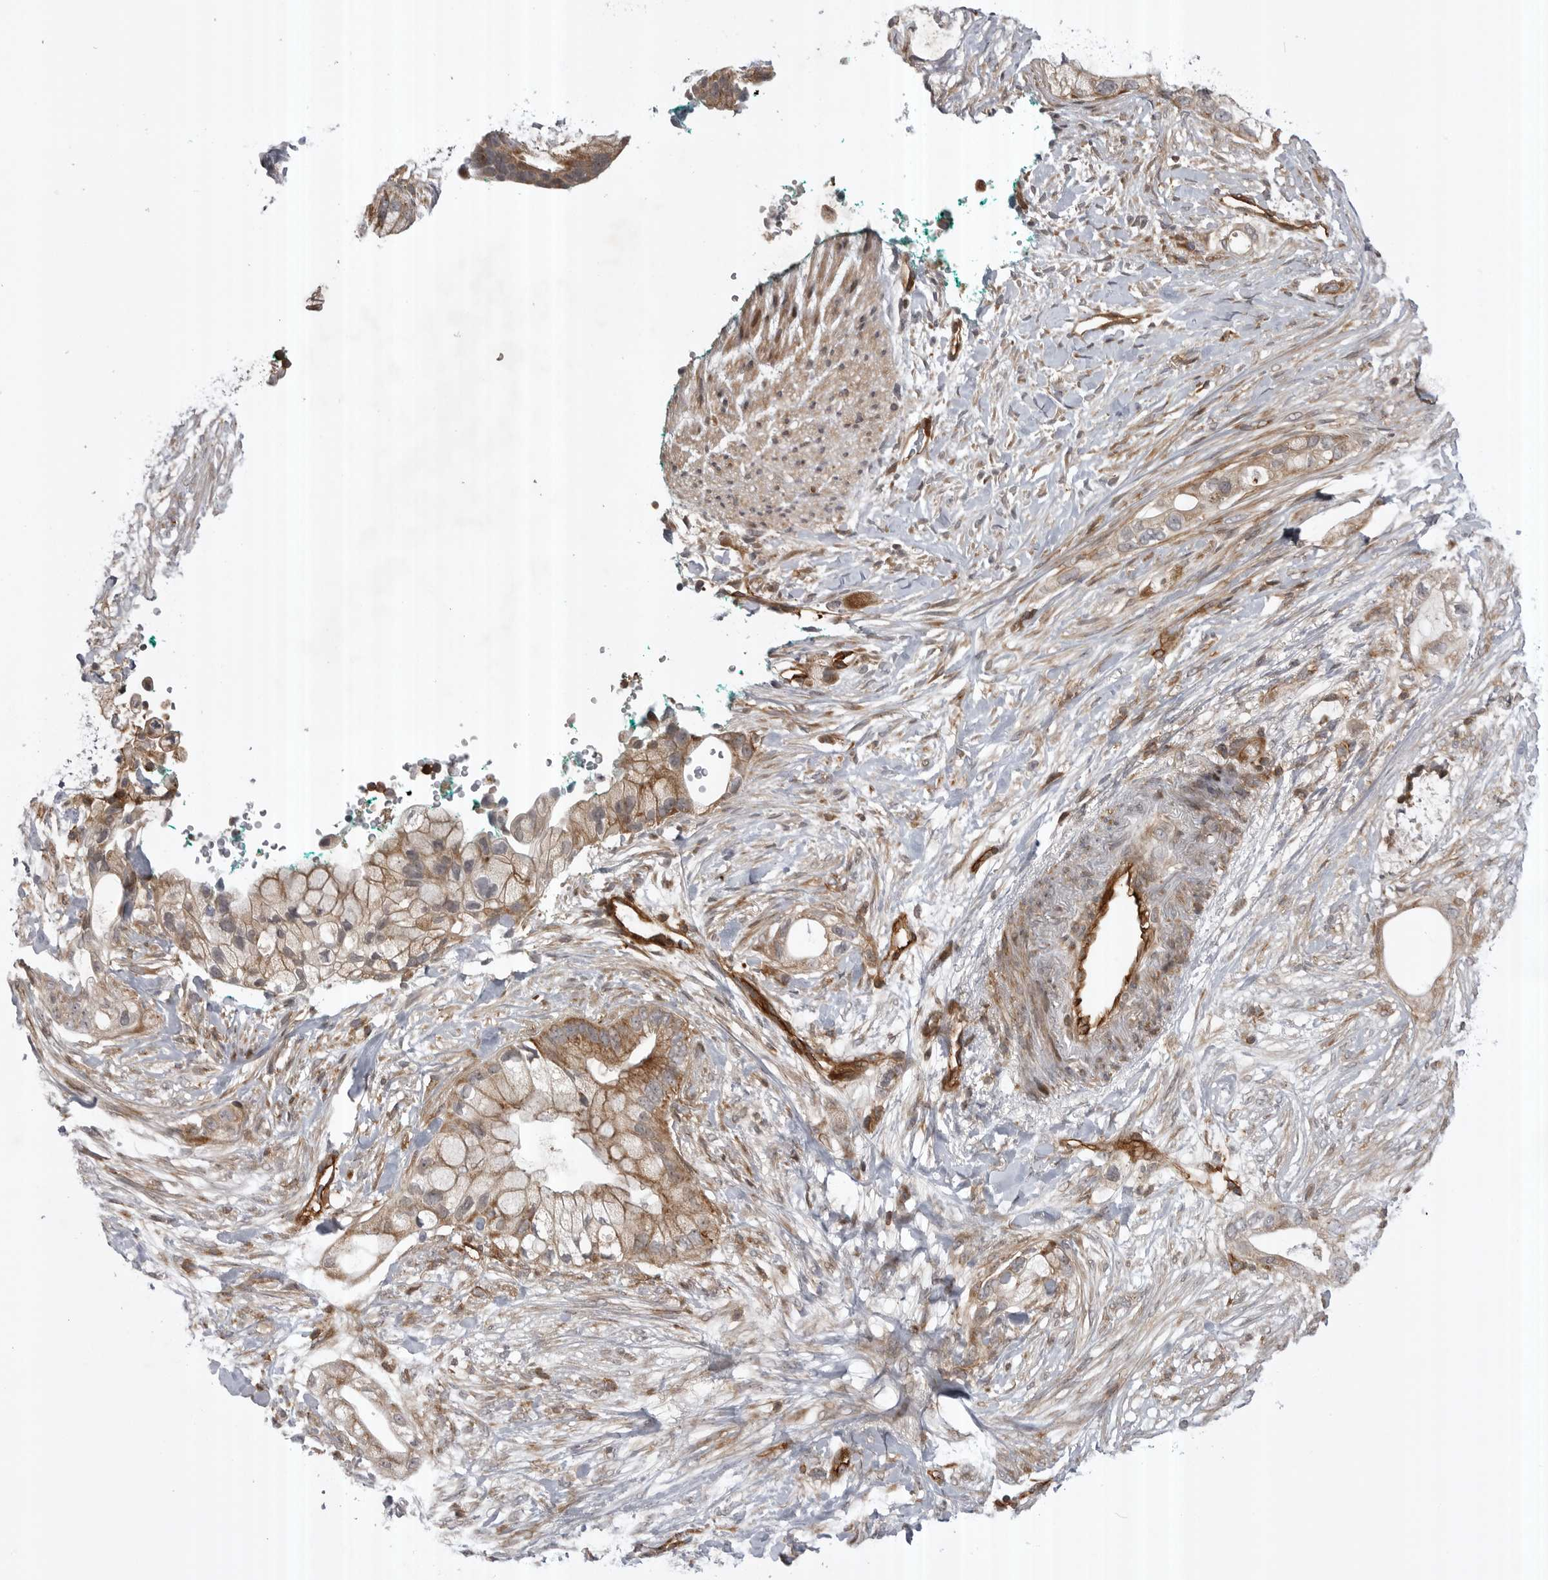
{"staining": {"intensity": "moderate", "quantity": "25%-75%", "location": "cytoplasmic/membranous"}, "tissue": "pancreatic cancer", "cell_type": "Tumor cells", "image_type": "cancer", "snomed": [{"axis": "morphology", "description": "Adenocarcinoma, NOS"}, {"axis": "topography", "description": "Pancreas"}], "caption": "Human pancreatic cancer stained with a brown dye demonstrates moderate cytoplasmic/membranous positive expression in approximately 25%-75% of tumor cells.", "gene": "ABL1", "patient": {"sex": "male", "age": 53}}